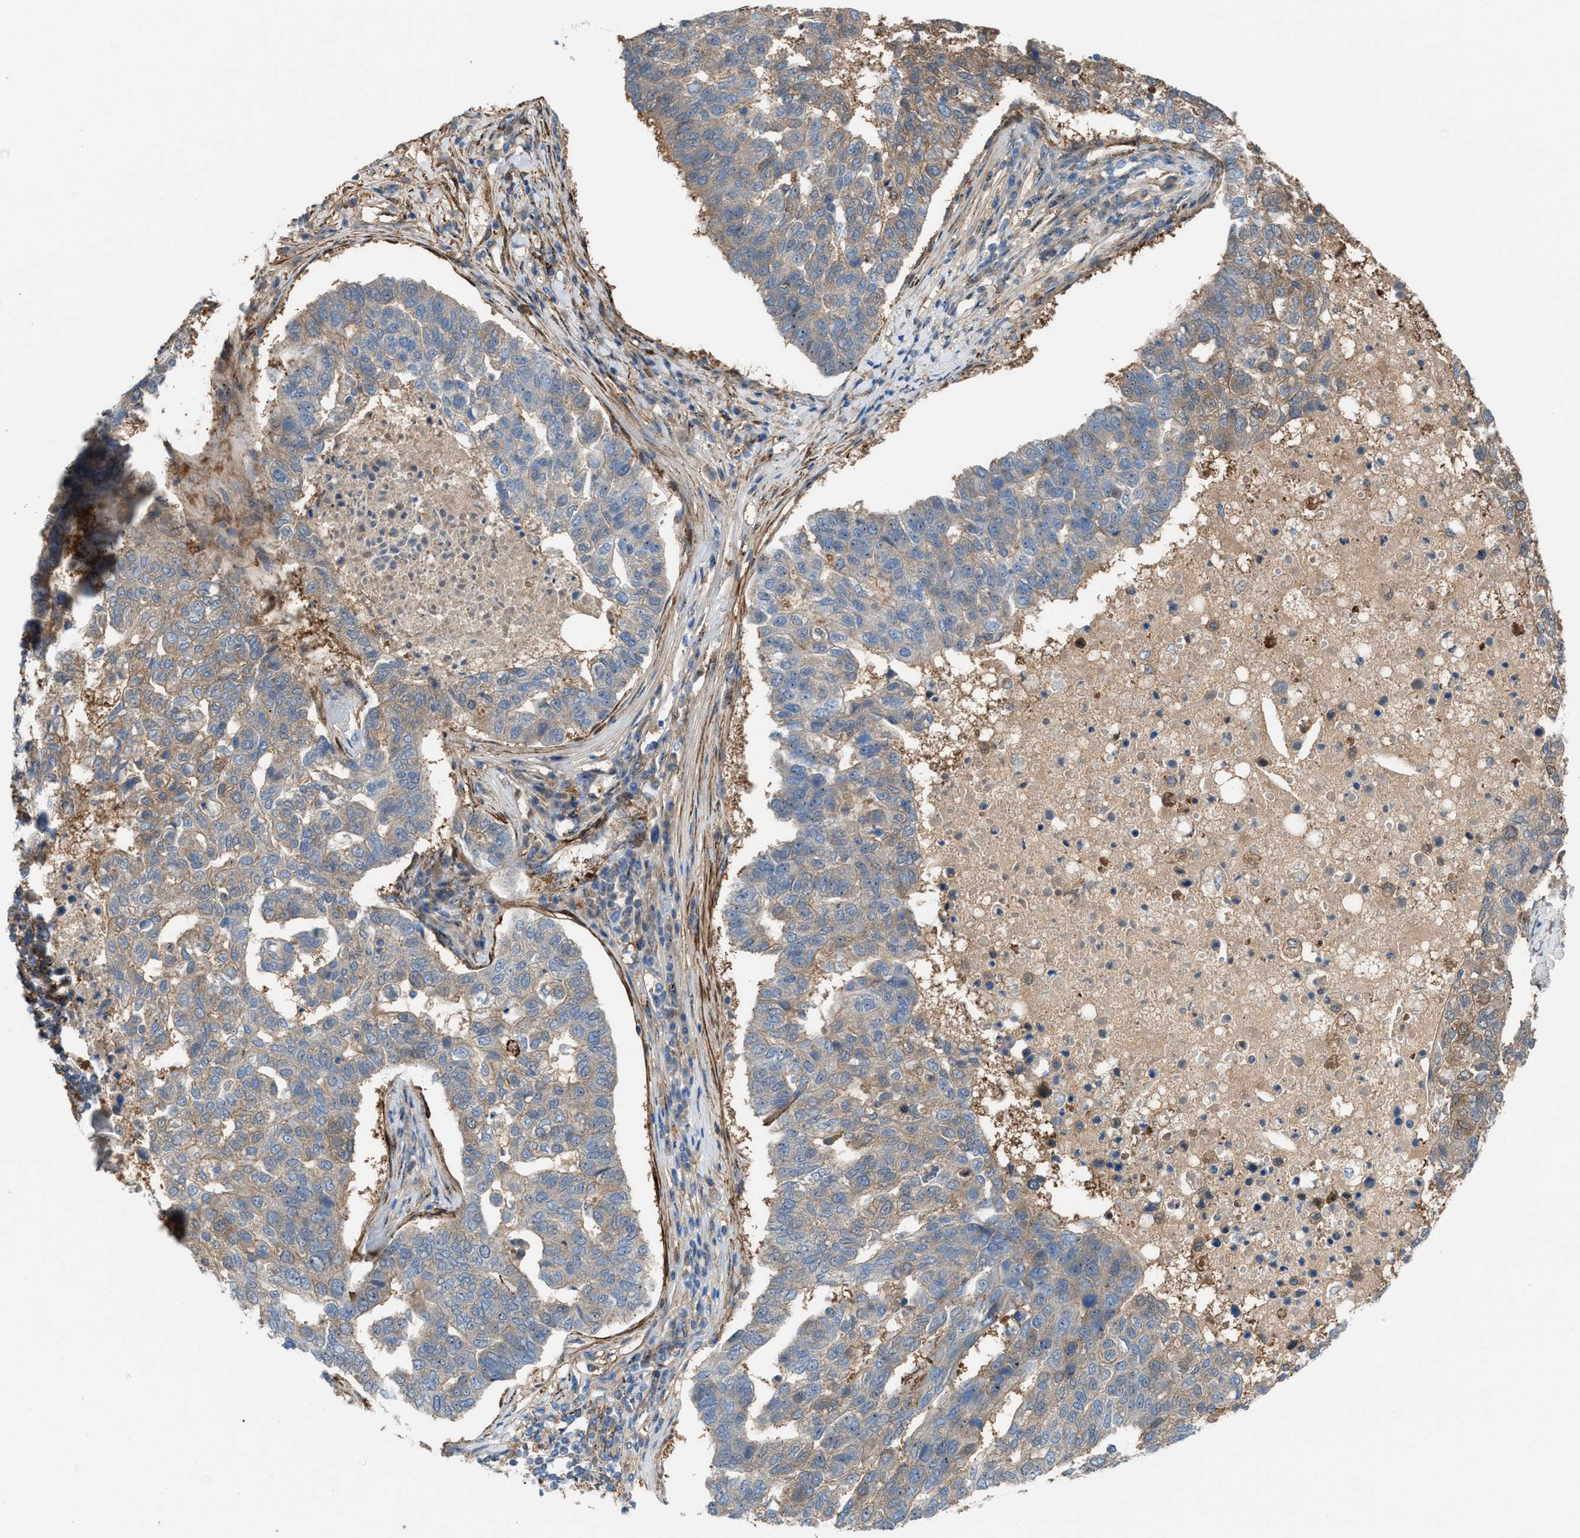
{"staining": {"intensity": "moderate", "quantity": "25%-75%", "location": "cytoplasmic/membranous"}, "tissue": "pancreatic cancer", "cell_type": "Tumor cells", "image_type": "cancer", "snomed": [{"axis": "morphology", "description": "Adenocarcinoma, NOS"}, {"axis": "topography", "description": "Pancreas"}], "caption": "Protein analysis of adenocarcinoma (pancreatic) tissue displays moderate cytoplasmic/membranous positivity in about 25%-75% of tumor cells. The staining is performed using DAB (3,3'-diaminobenzidine) brown chromogen to label protein expression. The nuclei are counter-stained blue using hematoxylin.", "gene": "NQO2", "patient": {"sex": "female", "age": 61}}